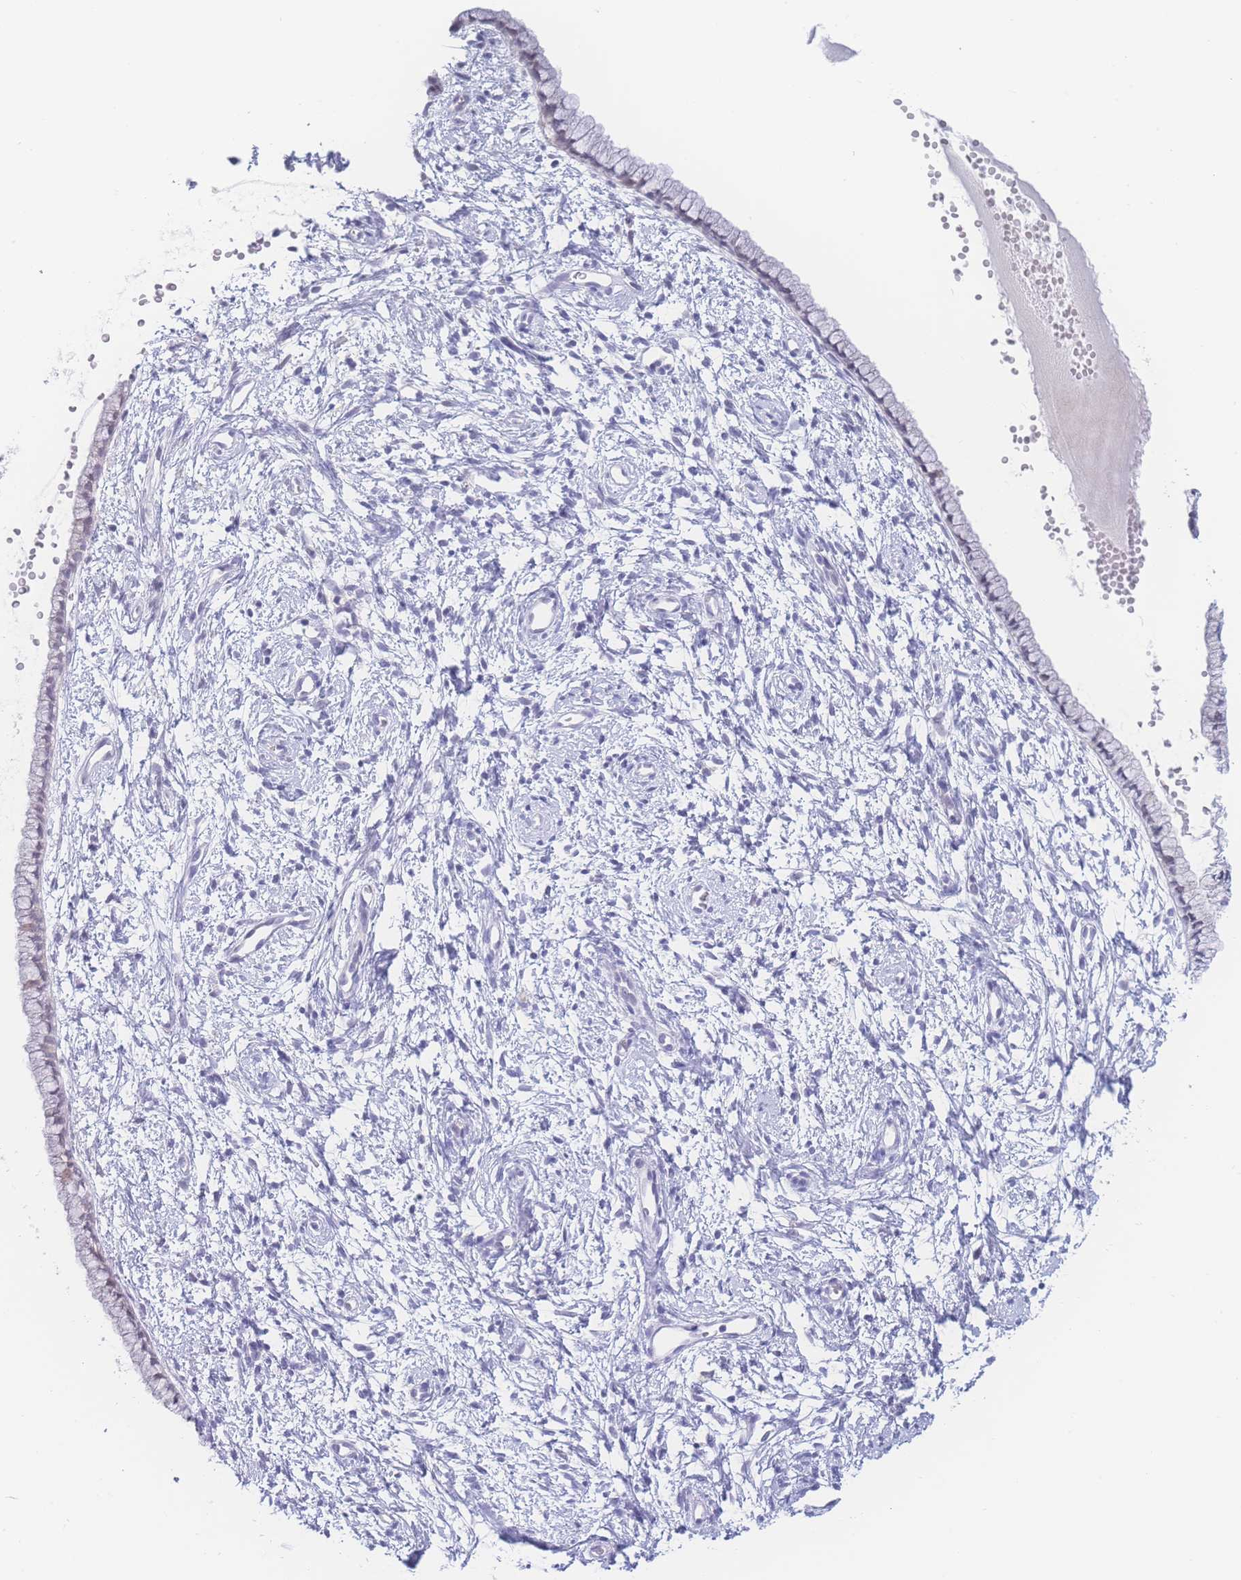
{"staining": {"intensity": "negative", "quantity": "none", "location": "none"}, "tissue": "cervix", "cell_type": "Glandular cells", "image_type": "normal", "snomed": [{"axis": "morphology", "description": "Normal tissue, NOS"}, {"axis": "topography", "description": "Cervix"}], "caption": "Immunohistochemical staining of normal human cervix reveals no significant staining in glandular cells. (DAB (3,3'-diaminobenzidine) immunohistochemistry with hematoxylin counter stain).", "gene": "PRSS22", "patient": {"sex": "female", "age": 57}}